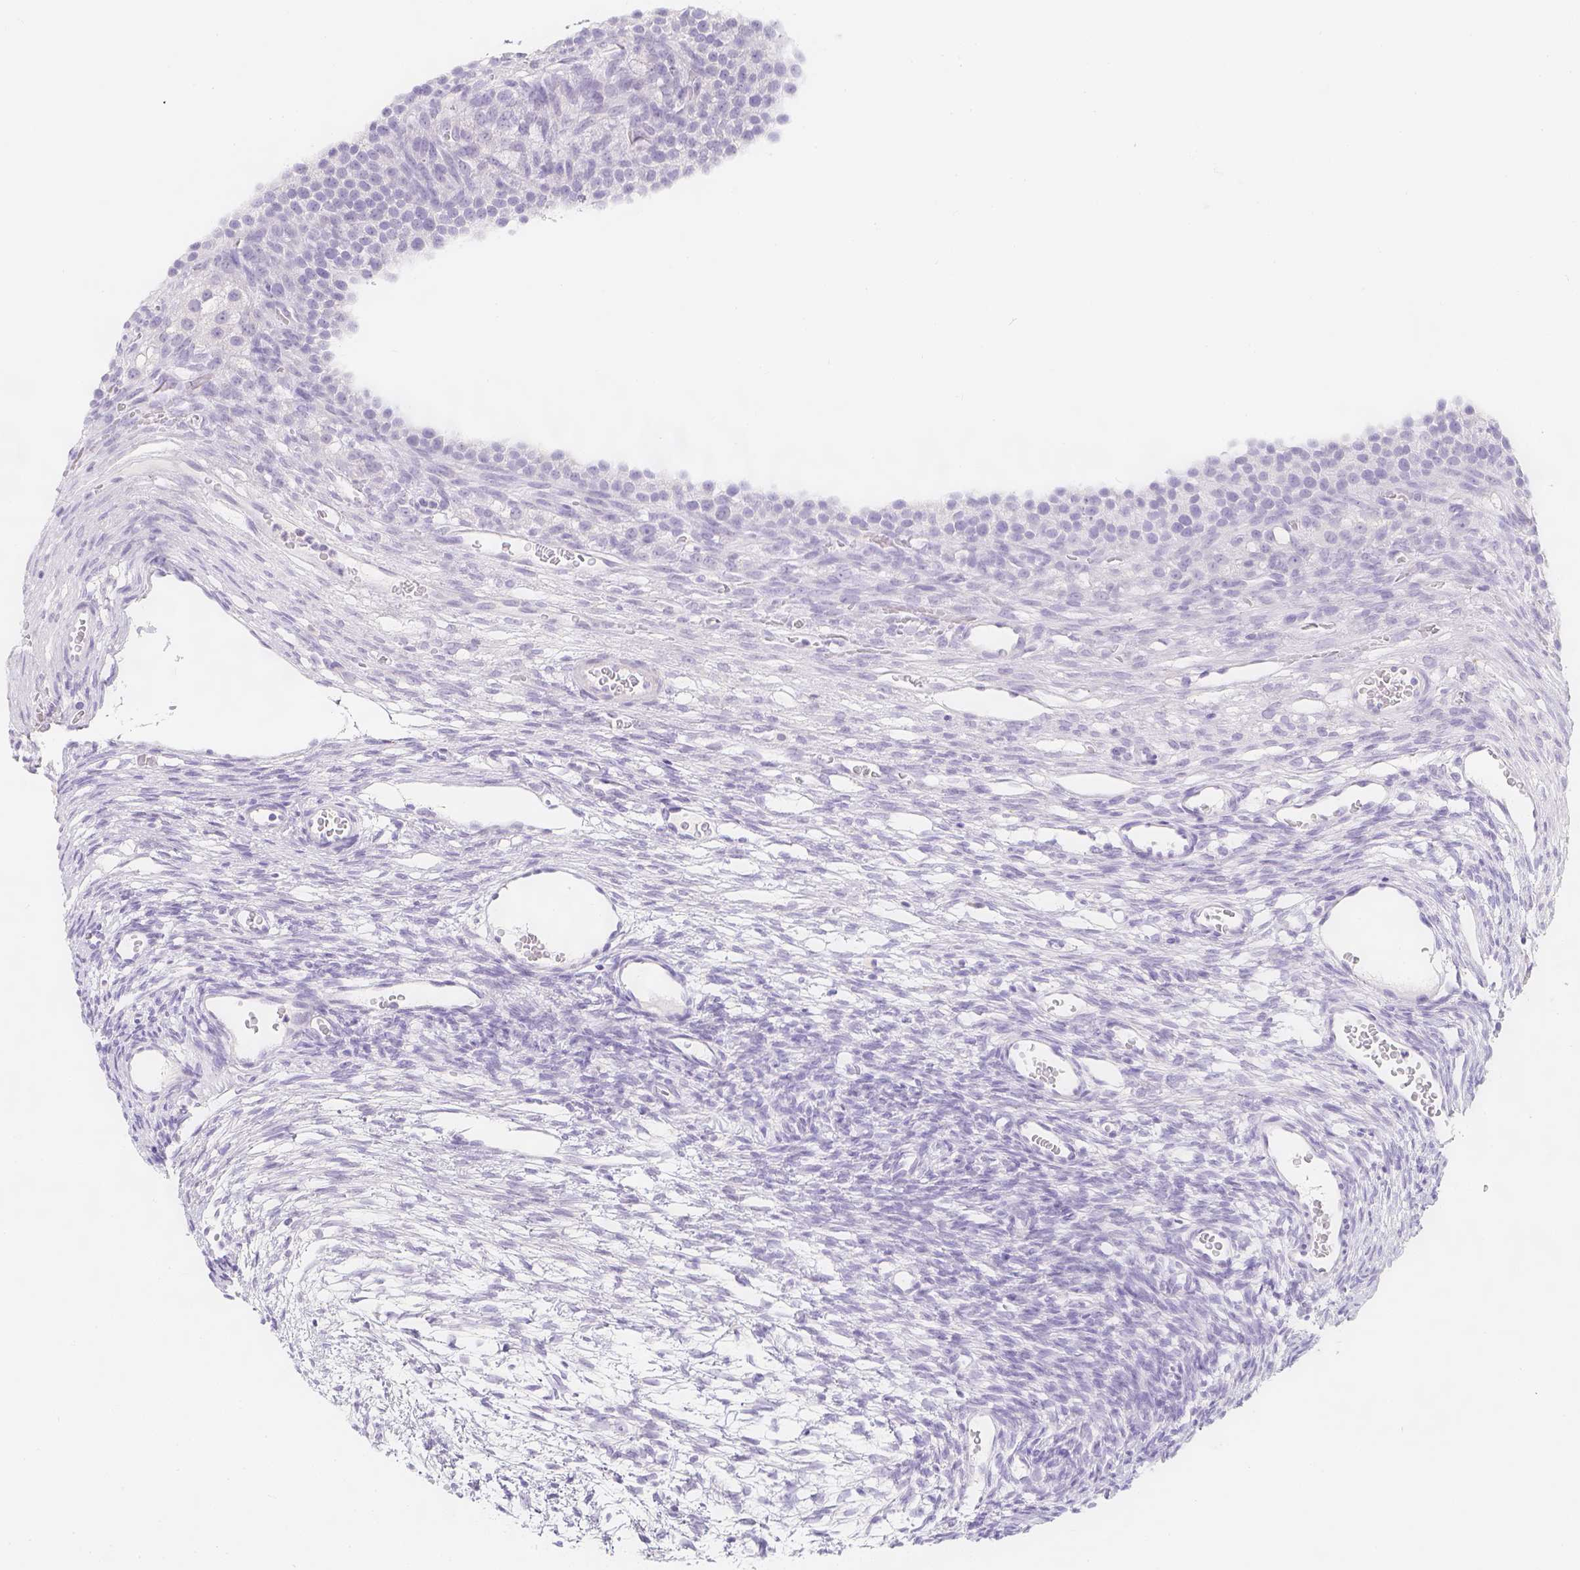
{"staining": {"intensity": "negative", "quantity": "none", "location": "none"}, "tissue": "ovary", "cell_type": "Ovarian stroma cells", "image_type": "normal", "snomed": [{"axis": "morphology", "description": "Normal tissue, NOS"}, {"axis": "topography", "description": "Ovary"}], "caption": "An immunohistochemistry micrograph of benign ovary is shown. There is no staining in ovarian stroma cells of ovary.", "gene": "SLC18A1", "patient": {"sex": "female", "age": 34}}